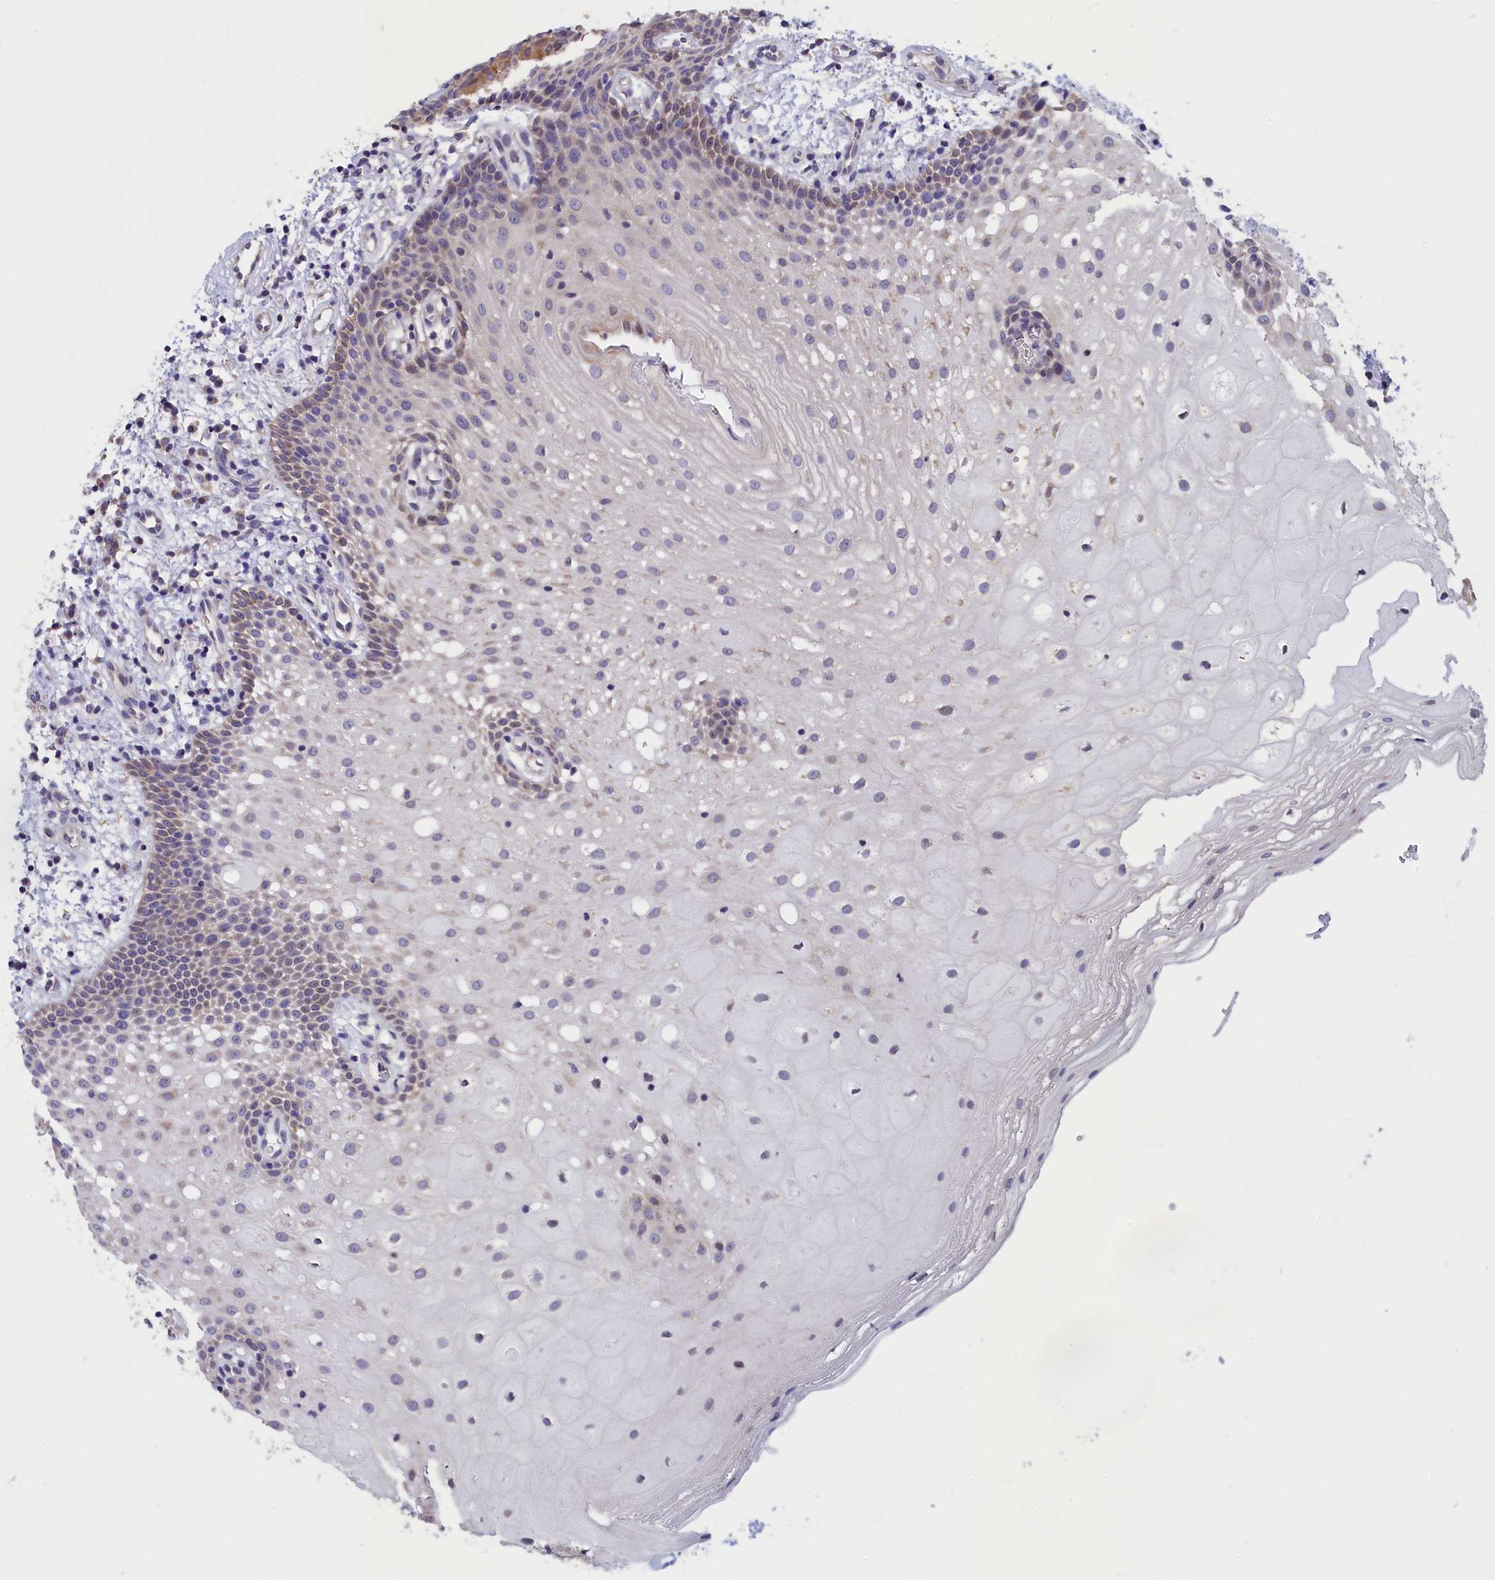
{"staining": {"intensity": "moderate", "quantity": "<25%", "location": "cytoplasmic/membranous"}, "tissue": "oral mucosa", "cell_type": "Squamous epithelial cells", "image_type": "normal", "snomed": [{"axis": "morphology", "description": "Normal tissue, NOS"}, {"axis": "topography", "description": "Oral tissue"}], "caption": "The image shows staining of benign oral mucosa, revealing moderate cytoplasmic/membranous protein staining (brown color) within squamous epithelial cells. Using DAB (brown) and hematoxylin (blue) stains, captured at high magnification using brightfield microscopy.", "gene": "CYP2U1", "patient": {"sex": "male", "age": 74}}